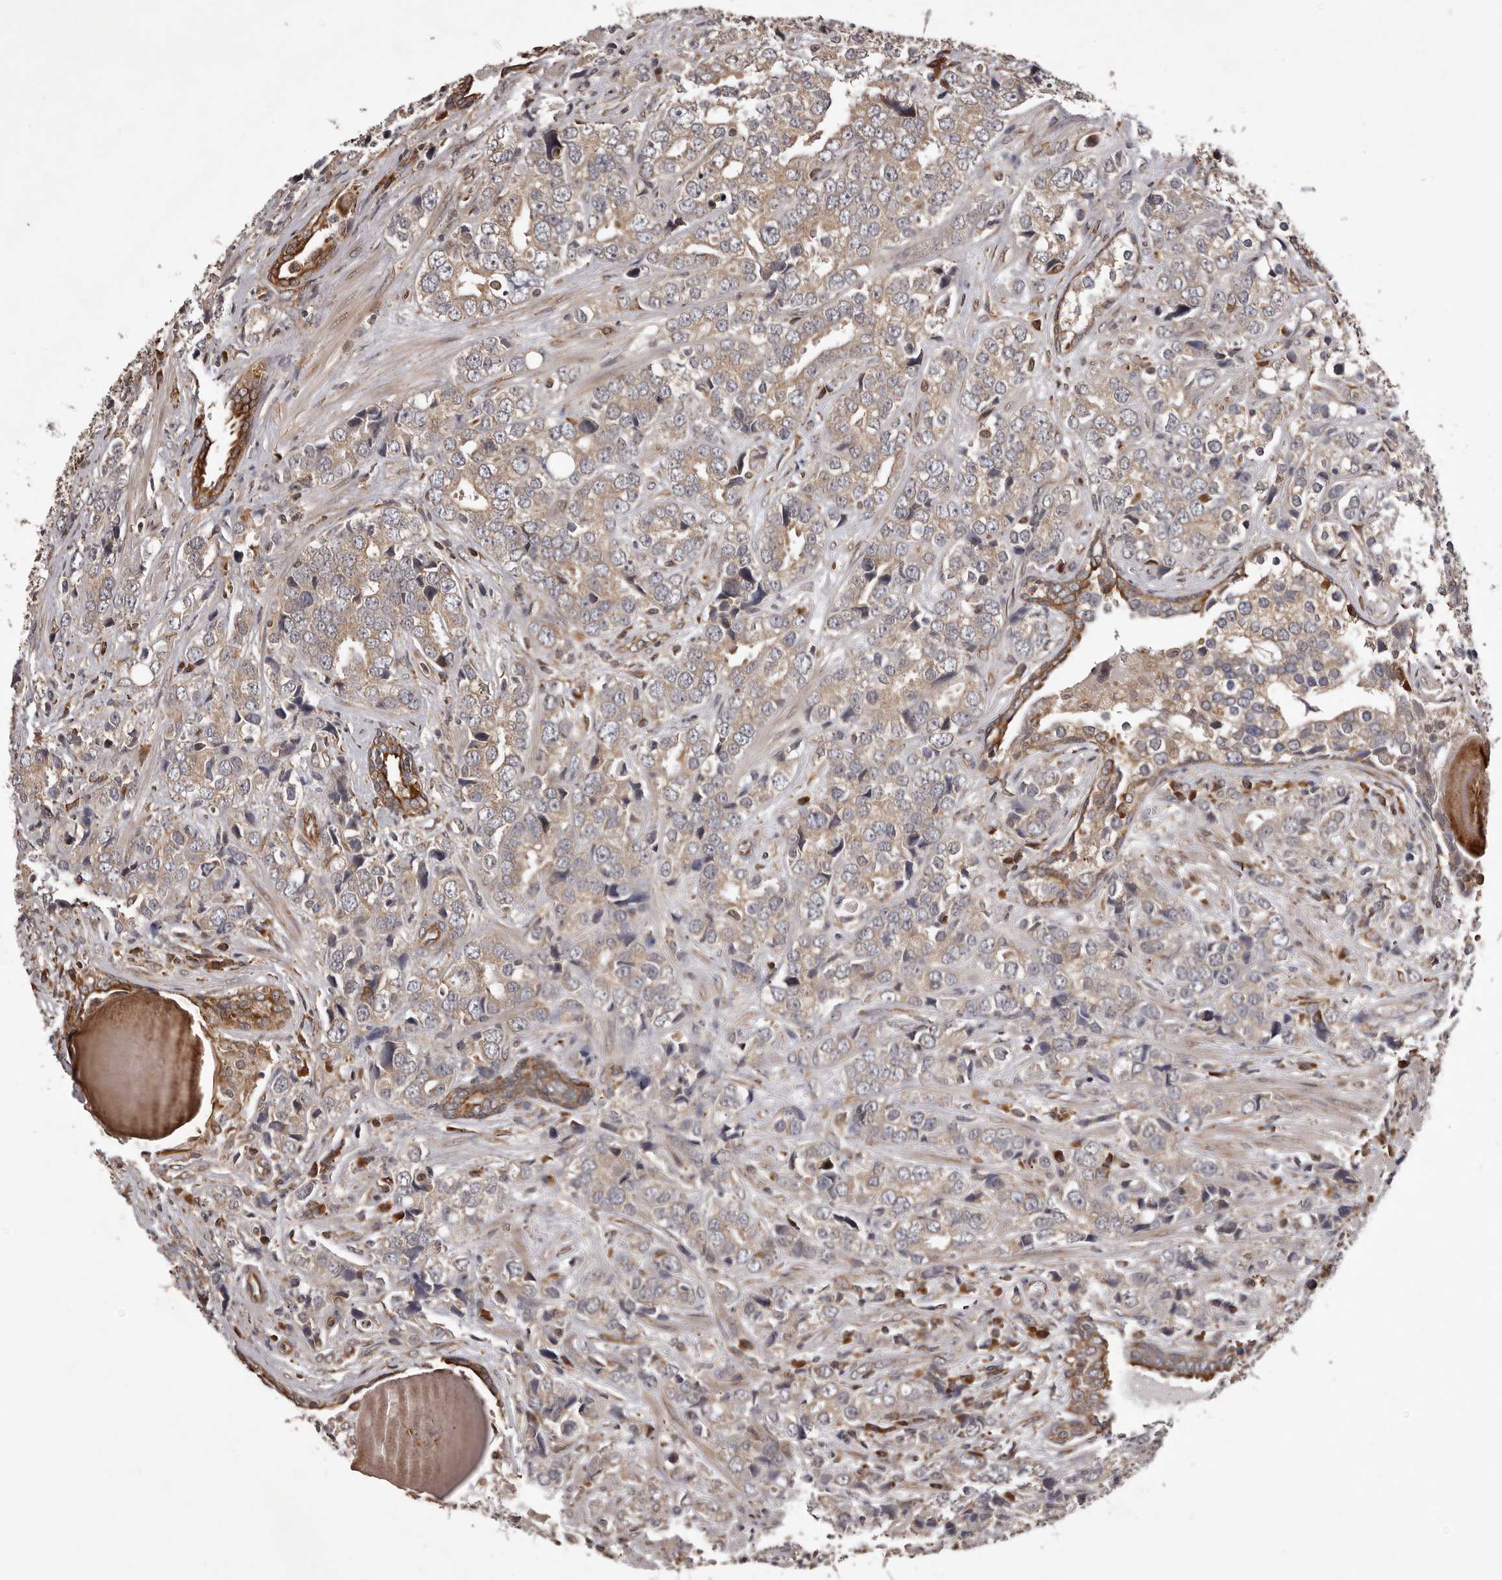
{"staining": {"intensity": "weak", "quantity": "25%-75%", "location": "cytoplasmic/membranous"}, "tissue": "prostate cancer", "cell_type": "Tumor cells", "image_type": "cancer", "snomed": [{"axis": "morphology", "description": "Adenocarcinoma, High grade"}, {"axis": "topography", "description": "Prostate"}], "caption": "Protein analysis of prostate cancer (high-grade adenocarcinoma) tissue reveals weak cytoplasmic/membranous expression in approximately 25%-75% of tumor cells. The staining was performed using DAB, with brown indicating positive protein expression. Nuclei are stained blue with hematoxylin.", "gene": "GADD45B", "patient": {"sex": "male", "age": 71}}